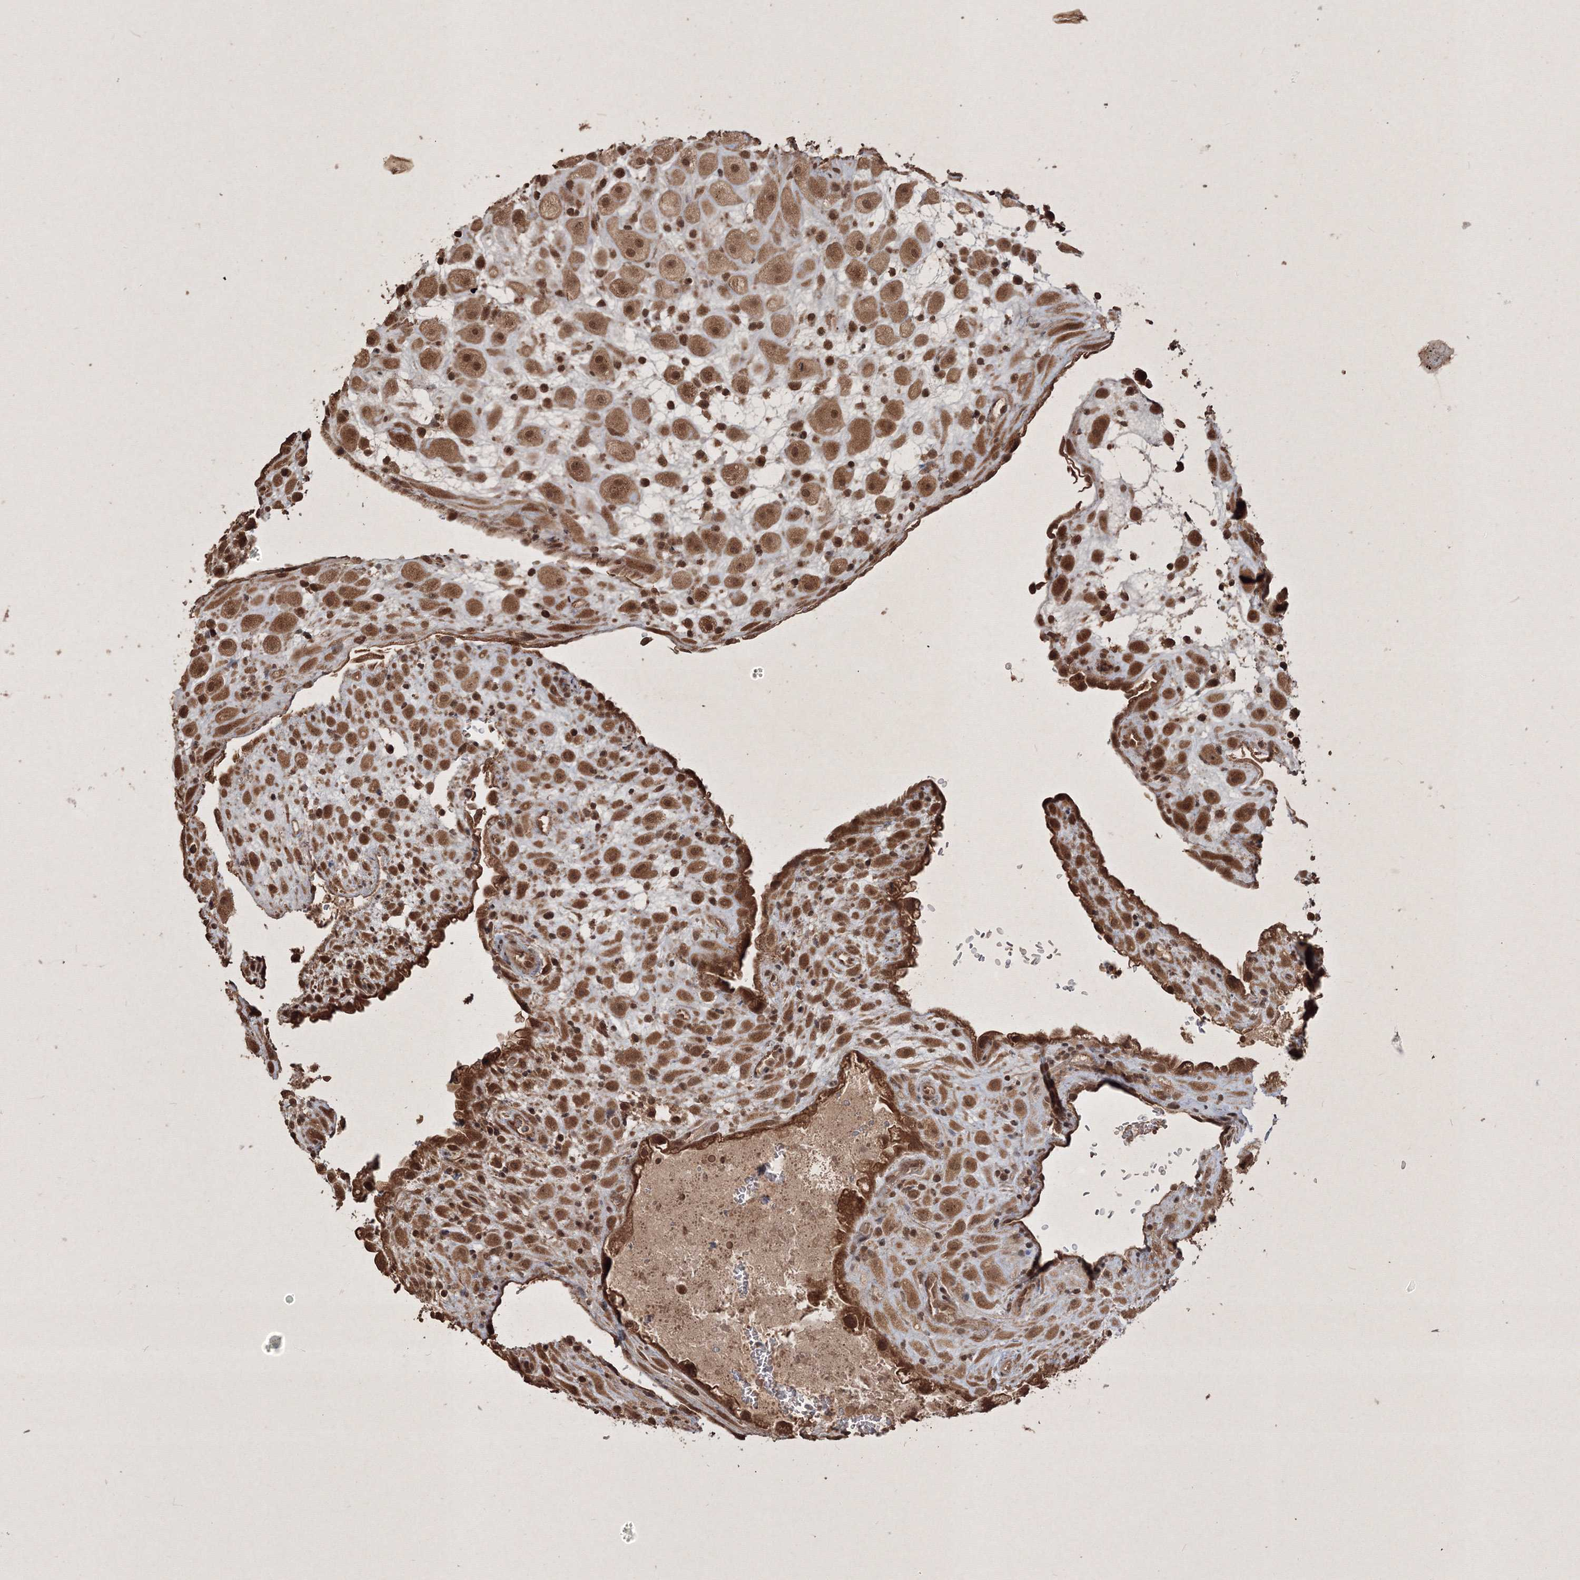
{"staining": {"intensity": "moderate", "quantity": ">75%", "location": "cytoplasmic/membranous,nuclear"}, "tissue": "placenta", "cell_type": "Decidual cells", "image_type": "normal", "snomed": [{"axis": "morphology", "description": "Normal tissue, NOS"}, {"axis": "topography", "description": "Placenta"}], "caption": "Human placenta stained with a brown dye reveals moderate cytoplasmic/membranous,nuclear positive positivity in approximately >75% of decidual cells.", "gene": "PELI3", "patient": {"sex": "female", "age": 35}}